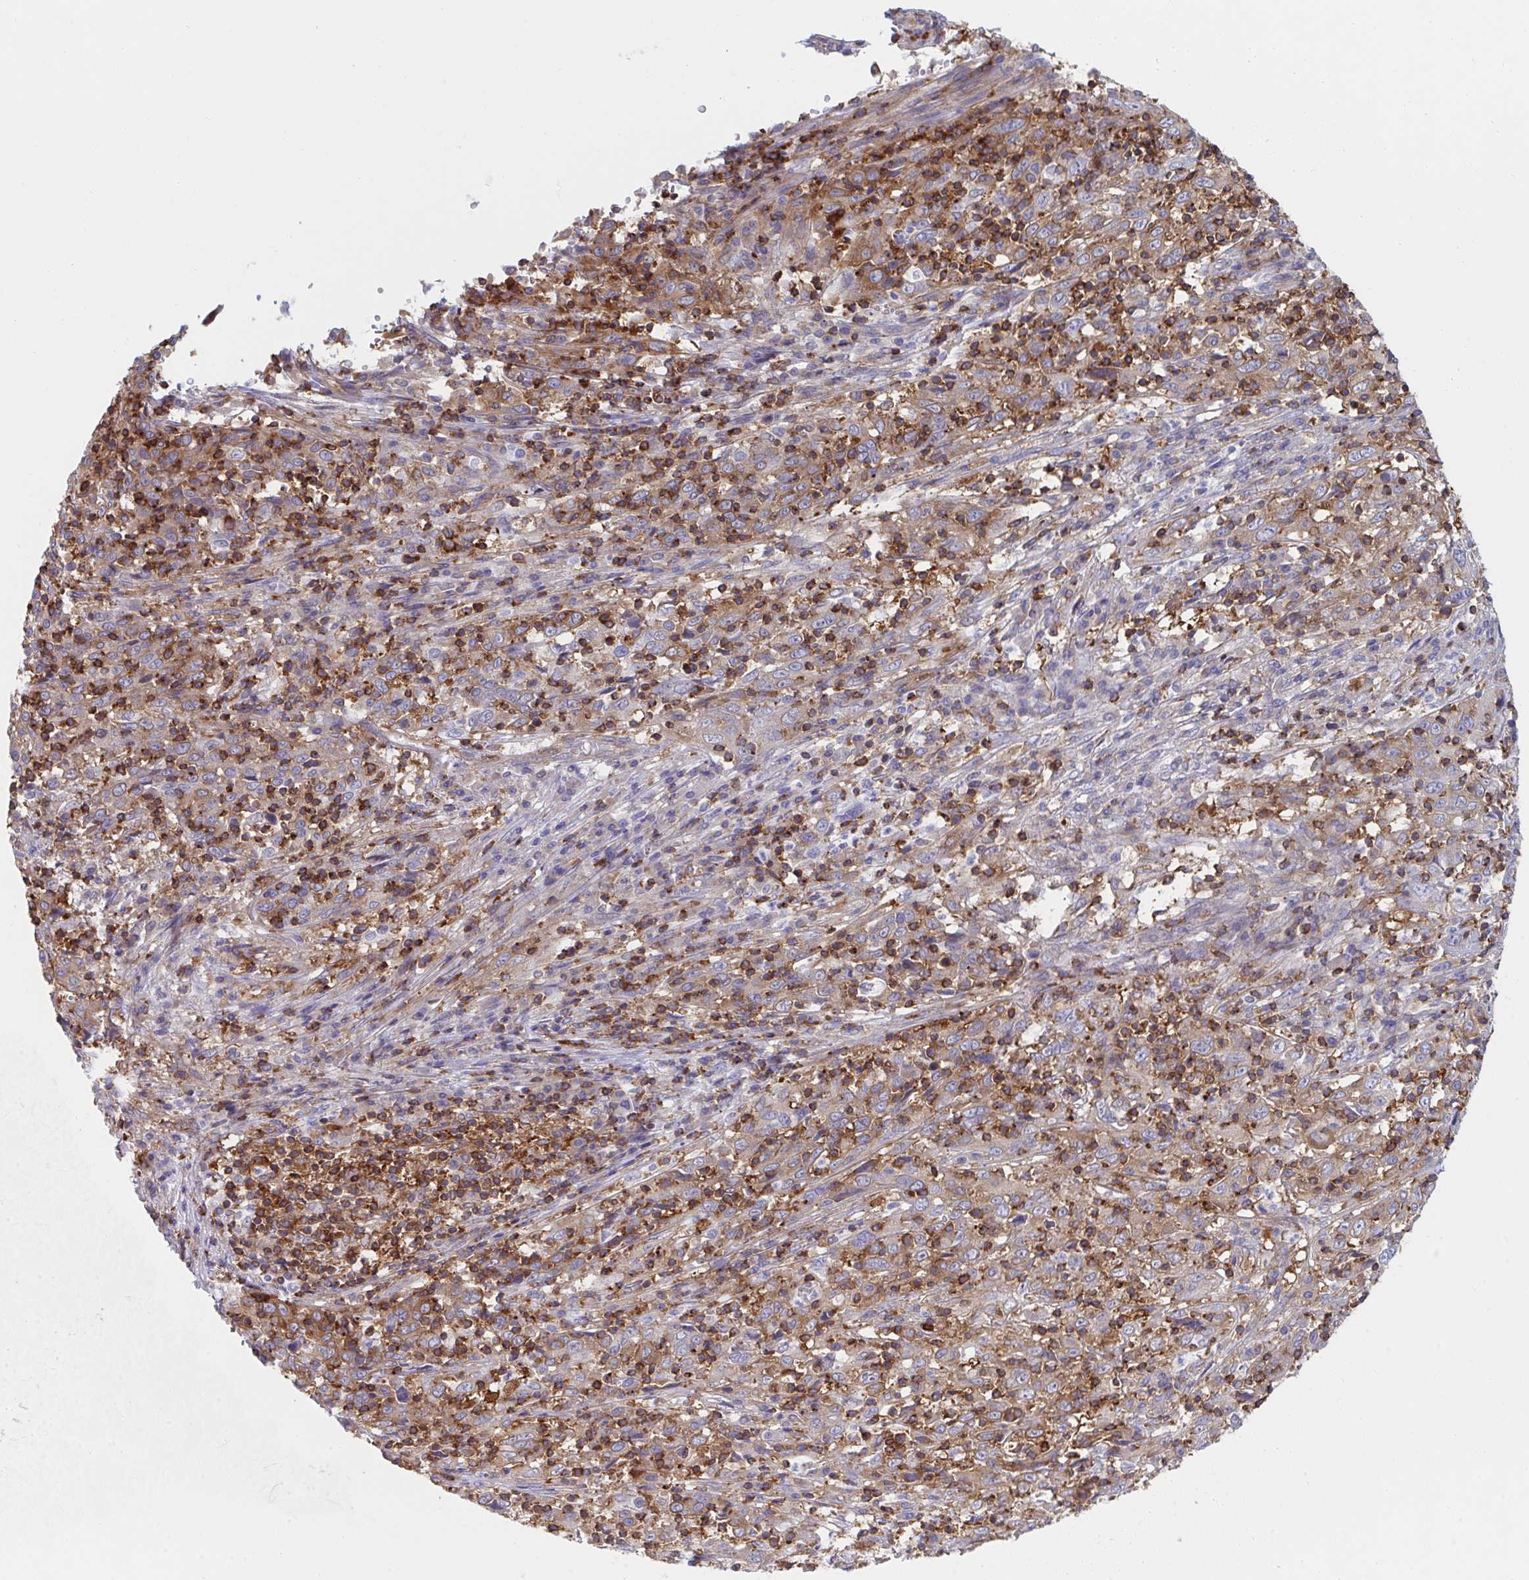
{"staining": {"intensity": "weak", "quantity": ">75%", "location": "cytoplasmic/membranous"}, "tissue": "cervical cancer", "cell_type": "Tumor cells", "image_type": "cancer", "snomed": [{"axis": "morphology", "description": "Squamous cell carcinoma, NOS"}, {"axis": "topography", "description": "Cervix"}], "caption": "This is a photomicrograph of IHC staining of squamous cell carcinoma (cervical), which shows weak positivity in the cytoplasmic/membranous of tumor cells.", "gene": "WNK1", "patient": {"sex": "female", "age": 46}}